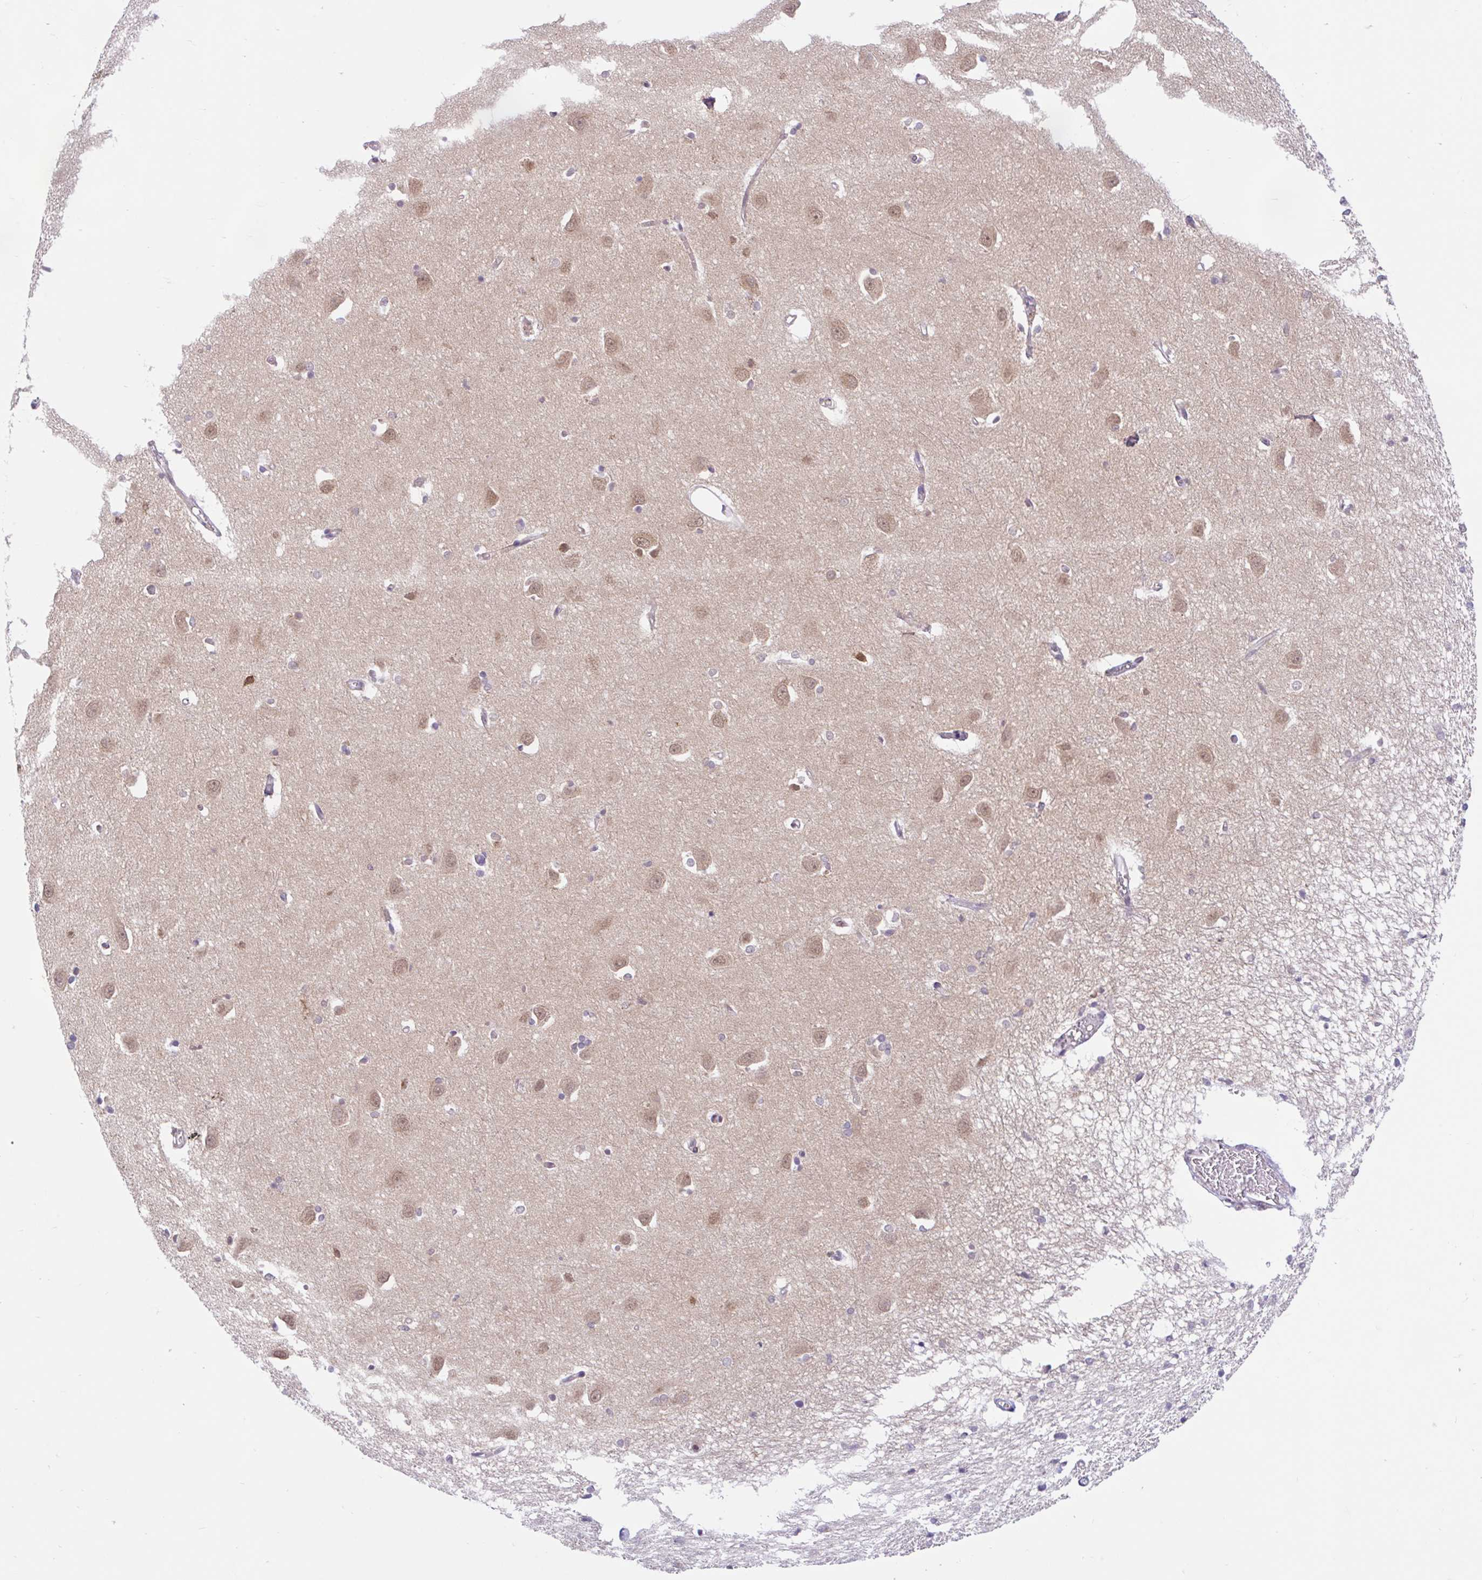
{"staining": {"intensity": "moderate", "quantity": "25%-75%", "location": "cytoplasmic/membranous"}, "tissue": "caudate", "cell_type": "Glial cells", "image_type": "normal", "snomed": [{"axis": "morphology", "description": "Normal tissue, NOS"}, {"axis": "topography", "description": "Lateral ventricle wall"}, {"axis": "topography", "description": "Hippocampus"}], "caption": "Glial cells display medium levels of moderate cytoplasmic/membranous positivity in about 25%-75% of cells in unremarkable caudate.", "gene": "RALBP1", "patient": {"sex": "female", "age": 63}}